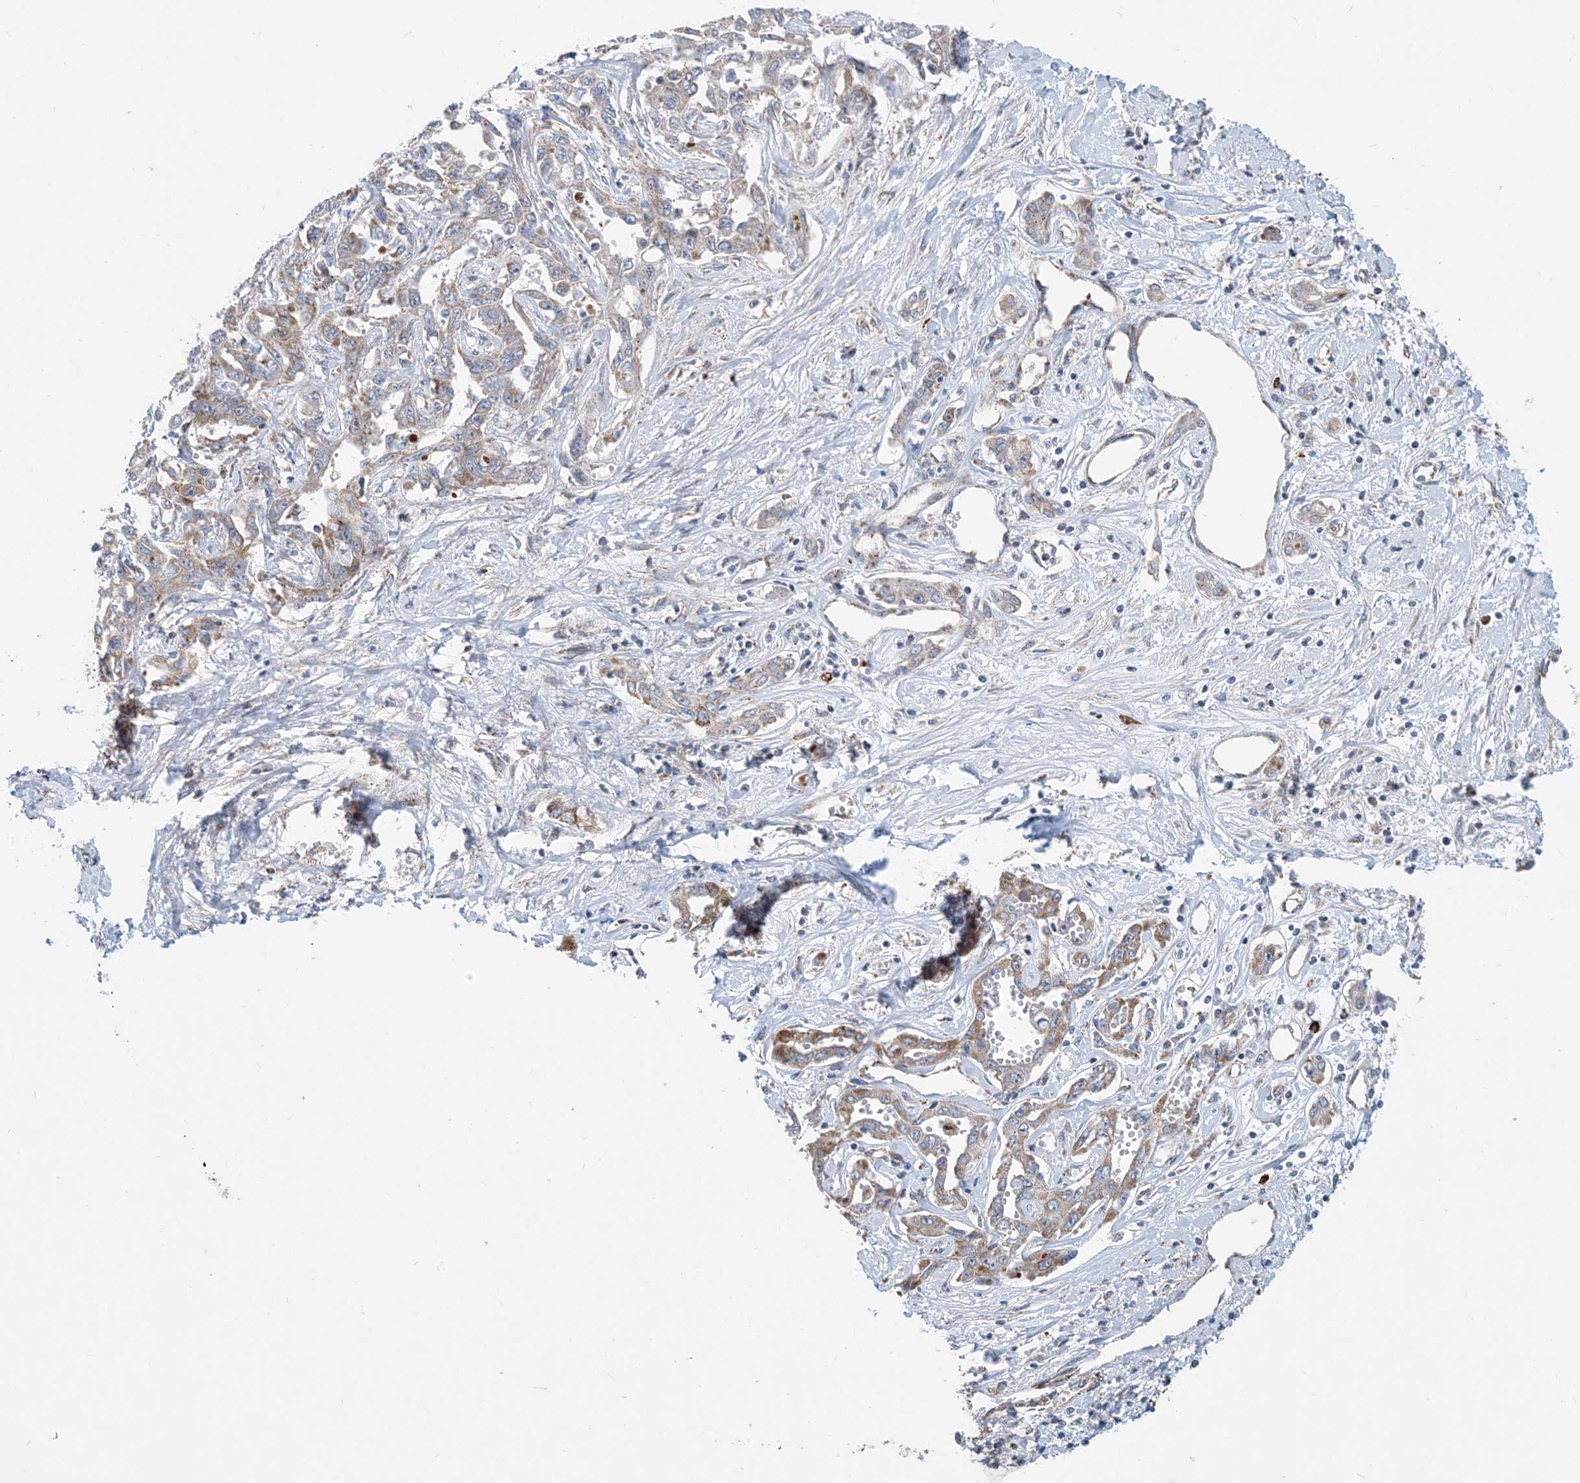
{"staining": {"intensity": "weak", "quantity": "25%-75%", "location": "cytoplasmic/membranous"}, "tissue": "liver cancer", "cell_type": "Tumor cells", "image_type": "cancer", "snomed": [{"axis": "morphology", "description": "Cholangiocarcinoma"}, {"axis": "topography", "description": "Liver"}], "caption": "Immunohistochemistry (IHC) photomicrograph of neoplastic tissue: human liver cholangiocarcinoma stained using IHC displays low levels of weak protein expression localized specifically in the cytoplasmic/membranous of tumor cells, appearing as a cytoplasmic/membranous brown color.", "gene": "PCDHGA1", "patient": {"sex": "male", "age": 59}}